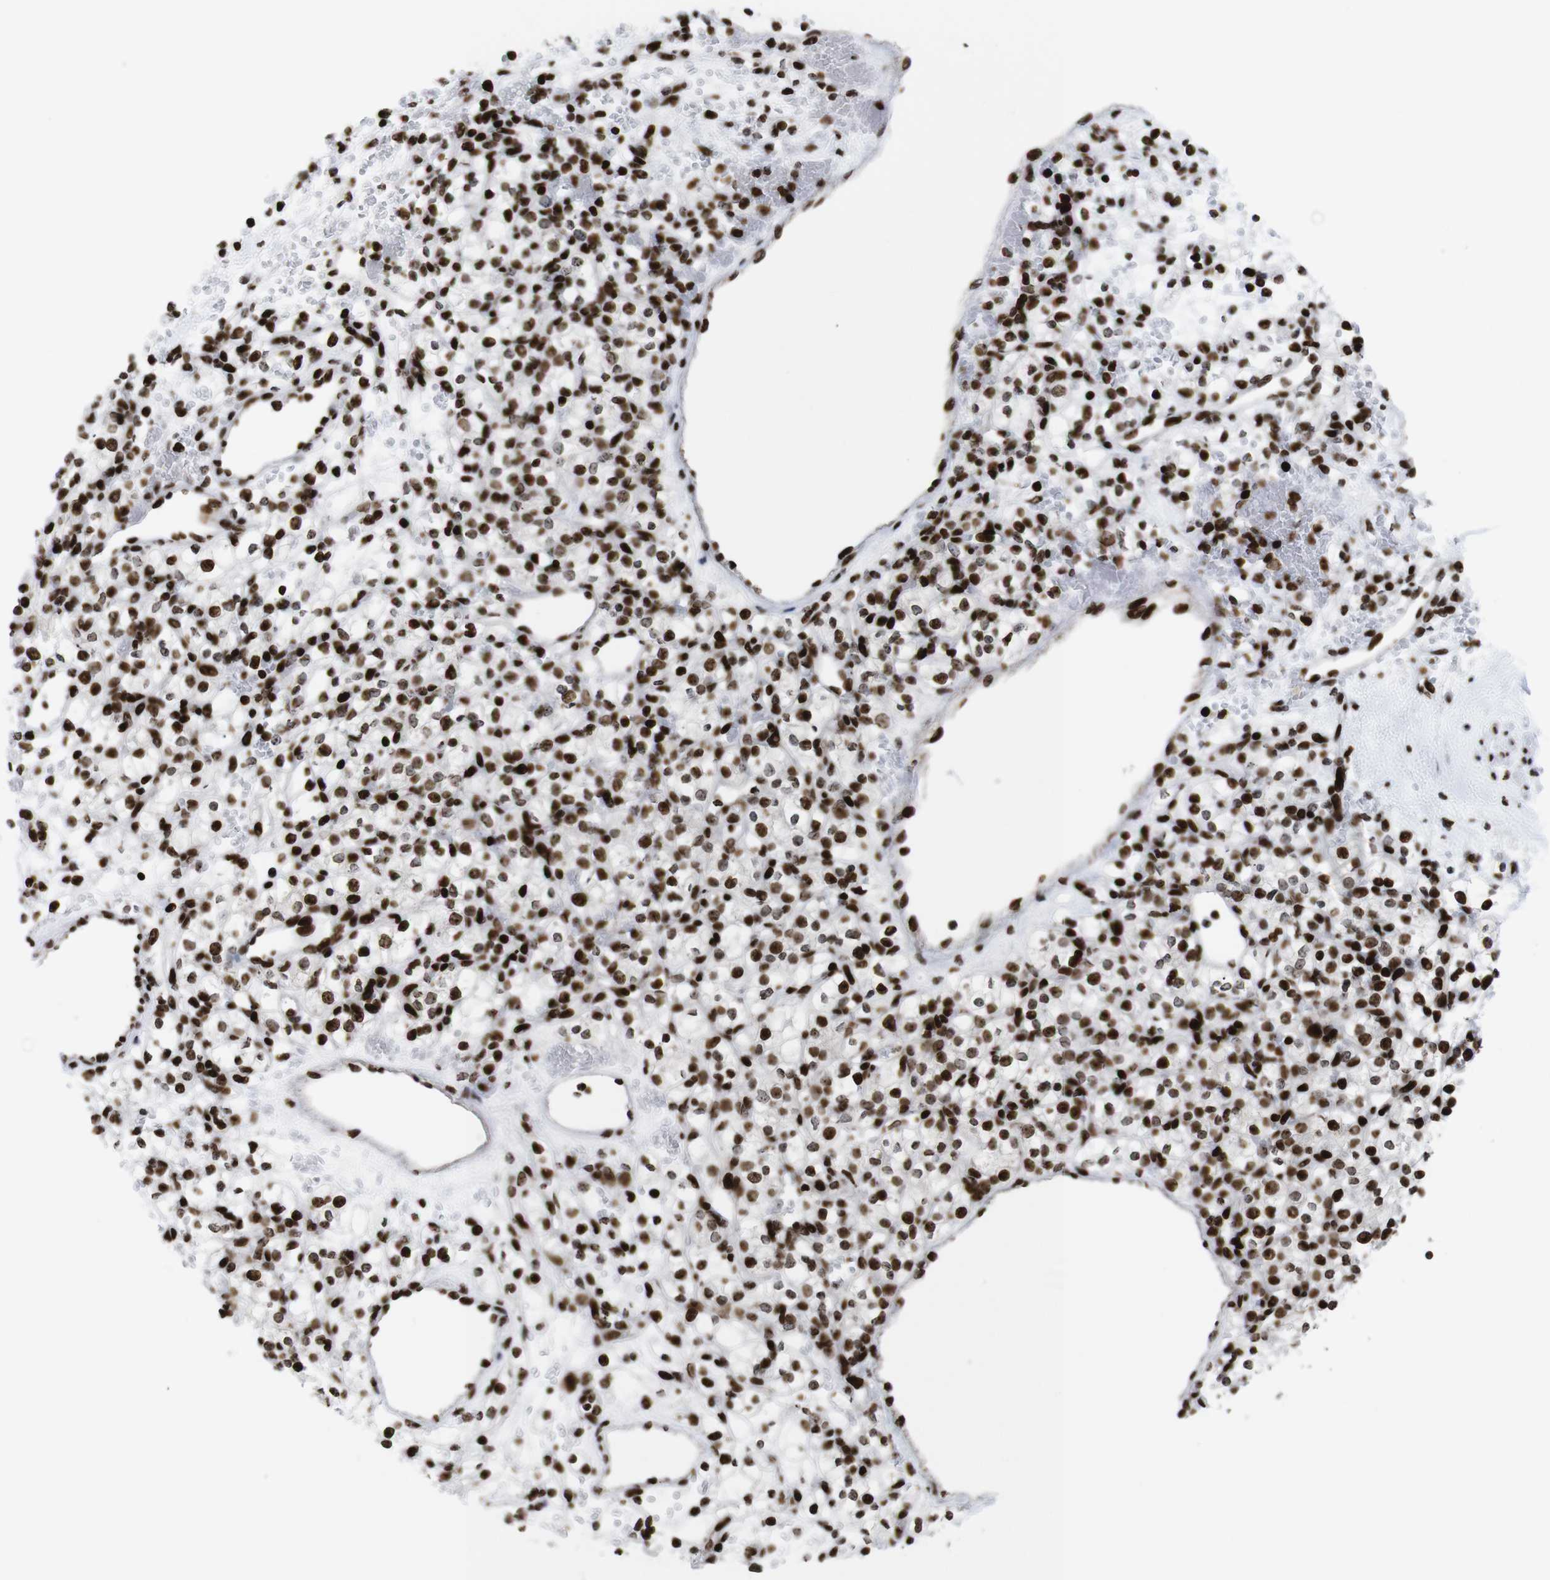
{"staining": {"intensity": "strong", "quantity": ">75%", "location": "nuclear"}, "tissue": "renal cancer", "cell_type": "Tumor cells", "image_type": "cancer", "snomed": [{"axis": "morphology", "description": "Adenocarcinoma, NOS"}, {"axis": "topography", "description": "Kidney"}], "caption": "Protein expression analysis of human renal cancer (adenocarcinoma) reveals strong nuclear staining in about >75% of tumor cells. (DAB (3,3'-diaminobenzidine) = brown stain, brightfield microscopy at high magnification).", "gene": "H1-4", "patient": {"sex": "female", "age": 60}}